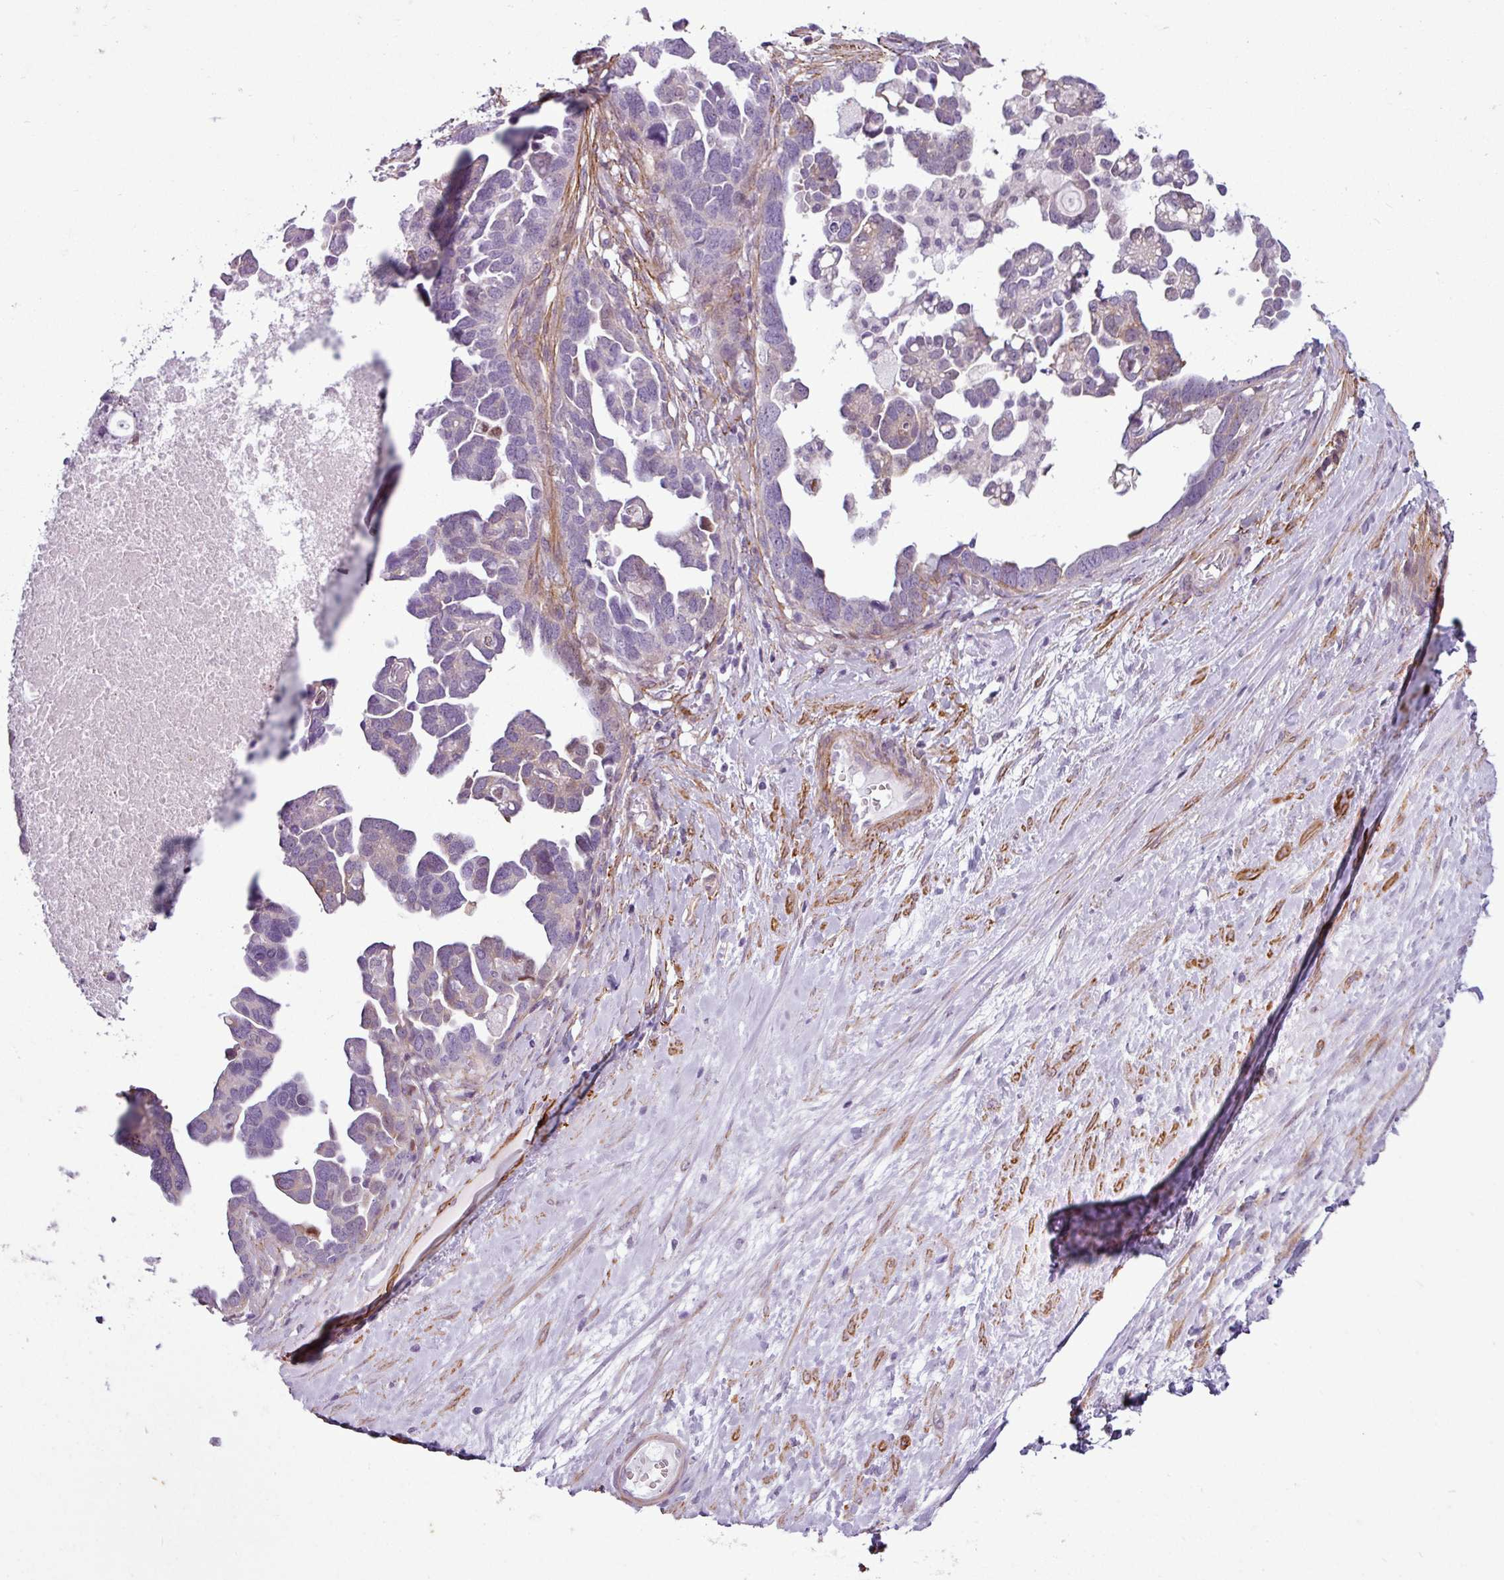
{"staining": {"intensity": "weak", "quantity": "<25%", "location": "cytoplasmic/membranous"}, "tissue": "ovarian cancer", "cell_type": "Tumor cells", "image_type": "cancer", "snomed": [{"axis": "morphology", "description": "Cystadenocarcinoma, serous, NOS"}, {"axis": "topography", "description": "Ovary"}], "caption": "Human ovarian serous cystadenocarcinoma stained for a protein using immunohistochemistry displays no staining in tumor cells.", "gene": "ATP10A", "patient": {"sex": "female", "age": 54}}